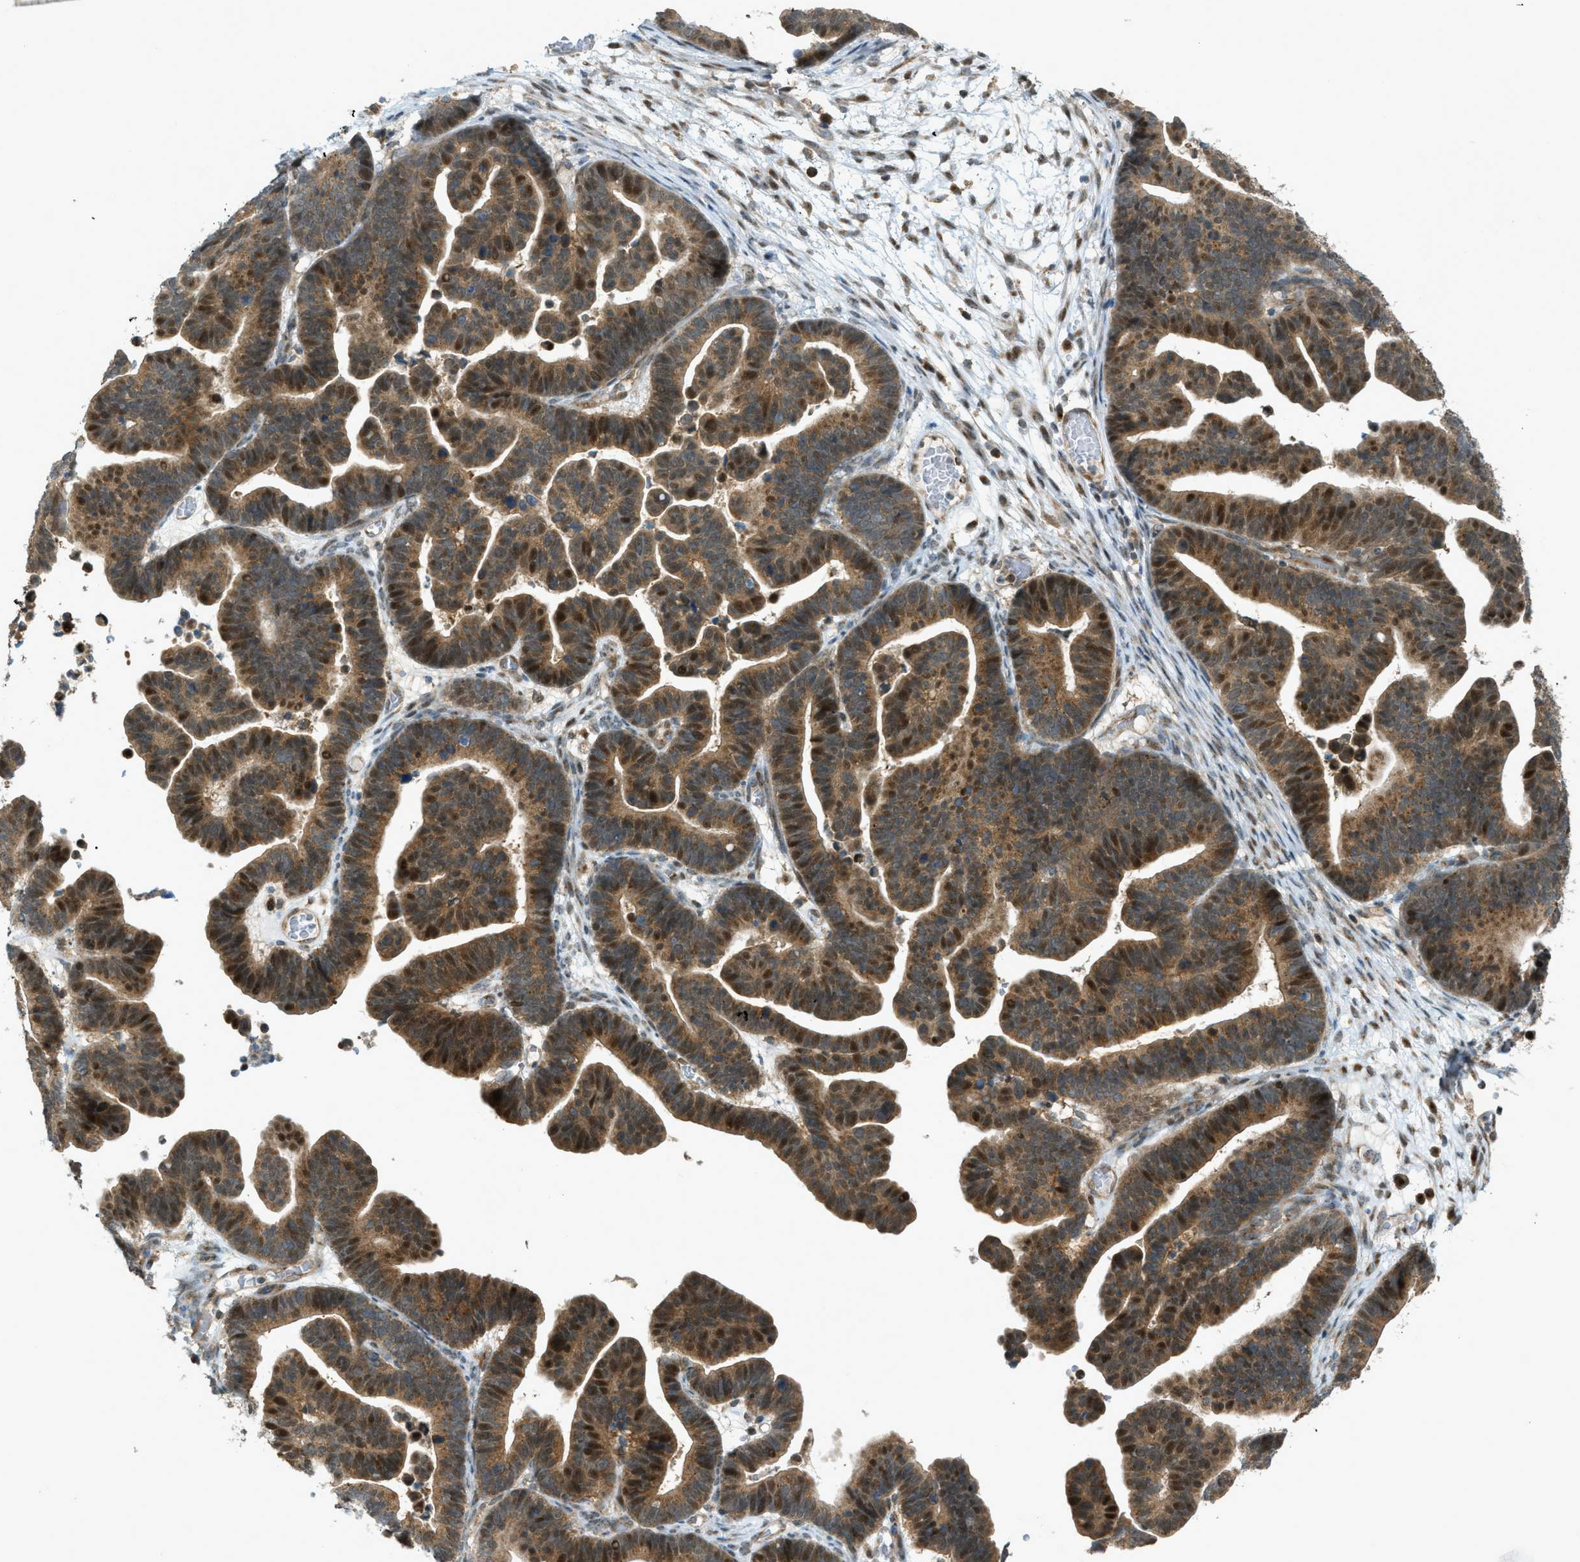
{"staining": {"intensity": "strong", "quantity": ">75%", "location": "cytoplasmic/membranous,nuclear"}, "tissue": "ovarian cancer", "cell_type": "Tumor cells", "image_type": "cancer", "snomed": [{"axis": "morphology", "description": "Cystadenocarcinoma, serous, NOS"}, {"axis": "topography", "description": "Ovary"}], "caption": "Brown immunohistochemical staining in ovarian cancer exhibits strong cytoplasmic/membranous and nuclear expression in about >75% of tumor cells.", "gene": "CCDC186", "patient": {"sex": "female", "age": 56}}